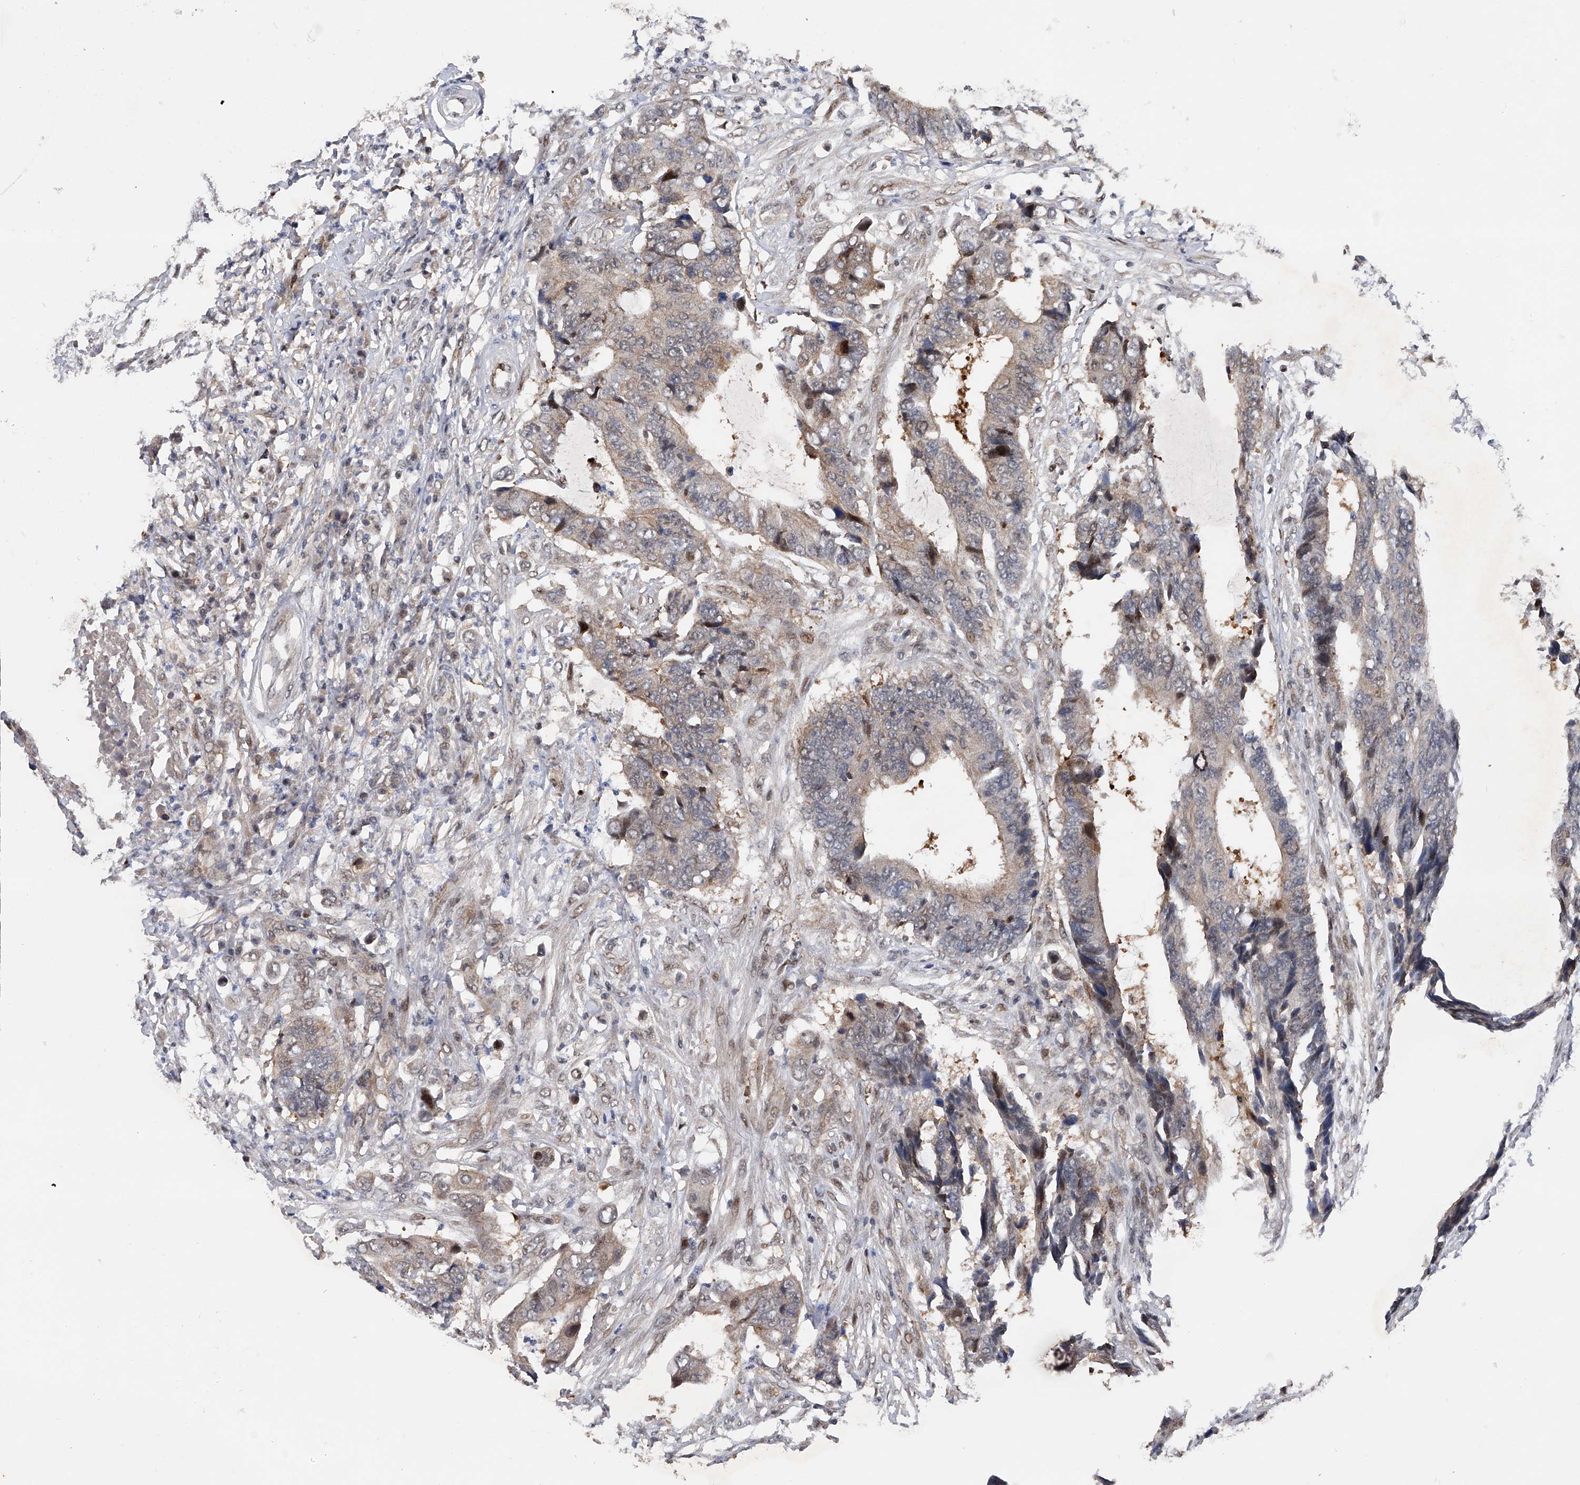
{"staining": {"intensity": "weak", "quantity": "<25%", "location": "cytoplasmic/membranous"}, "tissue": "colorectal cancer", "cell_type": "Tumor cells", "image_type": "cancer", "snomed": [{"axis": "morphology", "description": "Adenocarcinoma, NOS"}, {"axis": "topography", "description": "Rectum"}], "caption": "Tumor cells show no significant protein staining in adenocarcinoma (colorectal).", "gene": "RWDD2A", "patient": {"sex": "male", "age": 84}}